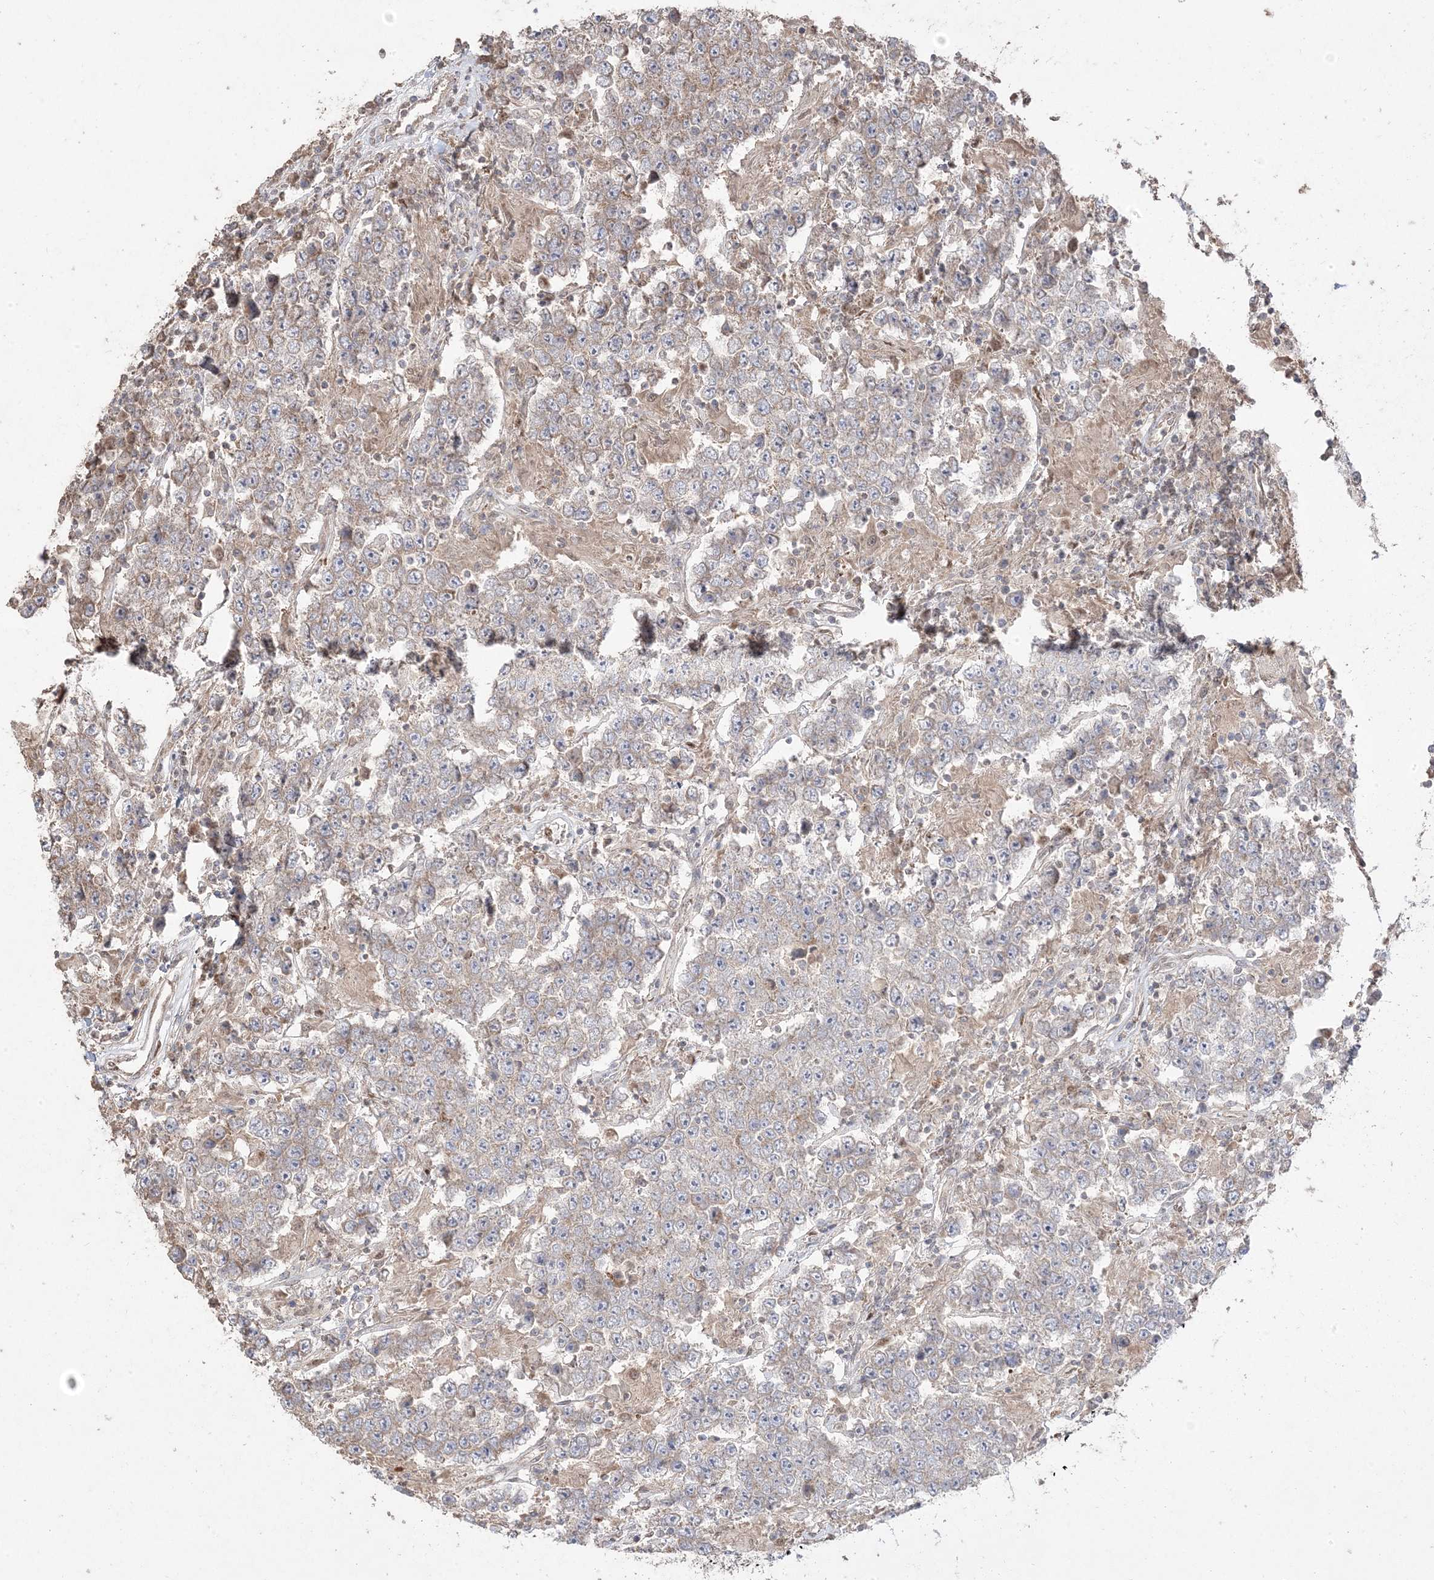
{"staining": {"intensity": "moderate", "quantity": "25%-75%", "location": "cytoplasmic/membranous"}, "tissue": "testis cancer", "cell_type": "Tumor cells", "image_type": "cancer", "snomed": [{"axis": "morphology", "description": "Normal tissue, NOS"}, {"axis": "morphology", "description": "Urothelial carcinoma, High grade"}, {"axis": "morphology", "description": "Seminoma, NOS"}, {"axis": "morphology", "description": "Carcinoma, Embryonal, NOS"}, {"axis": "topography", "description": "Urinary bladder"}, {"axis": "topography", "description": "Testis"}], "caption": "Immunohistochemistry (IHC) micrograph of neoplastic tissue: testis cancer (embryonal carcinoma) stained using IHC exhibits medium levels of moderate protein expression localized specifically in the cytoplasmic/membranous of tumor cells, appearing as a cytoplasmic/membranous brown color.", "gene": "PPOX", "patient": {"sex": "male", "age": 41}}